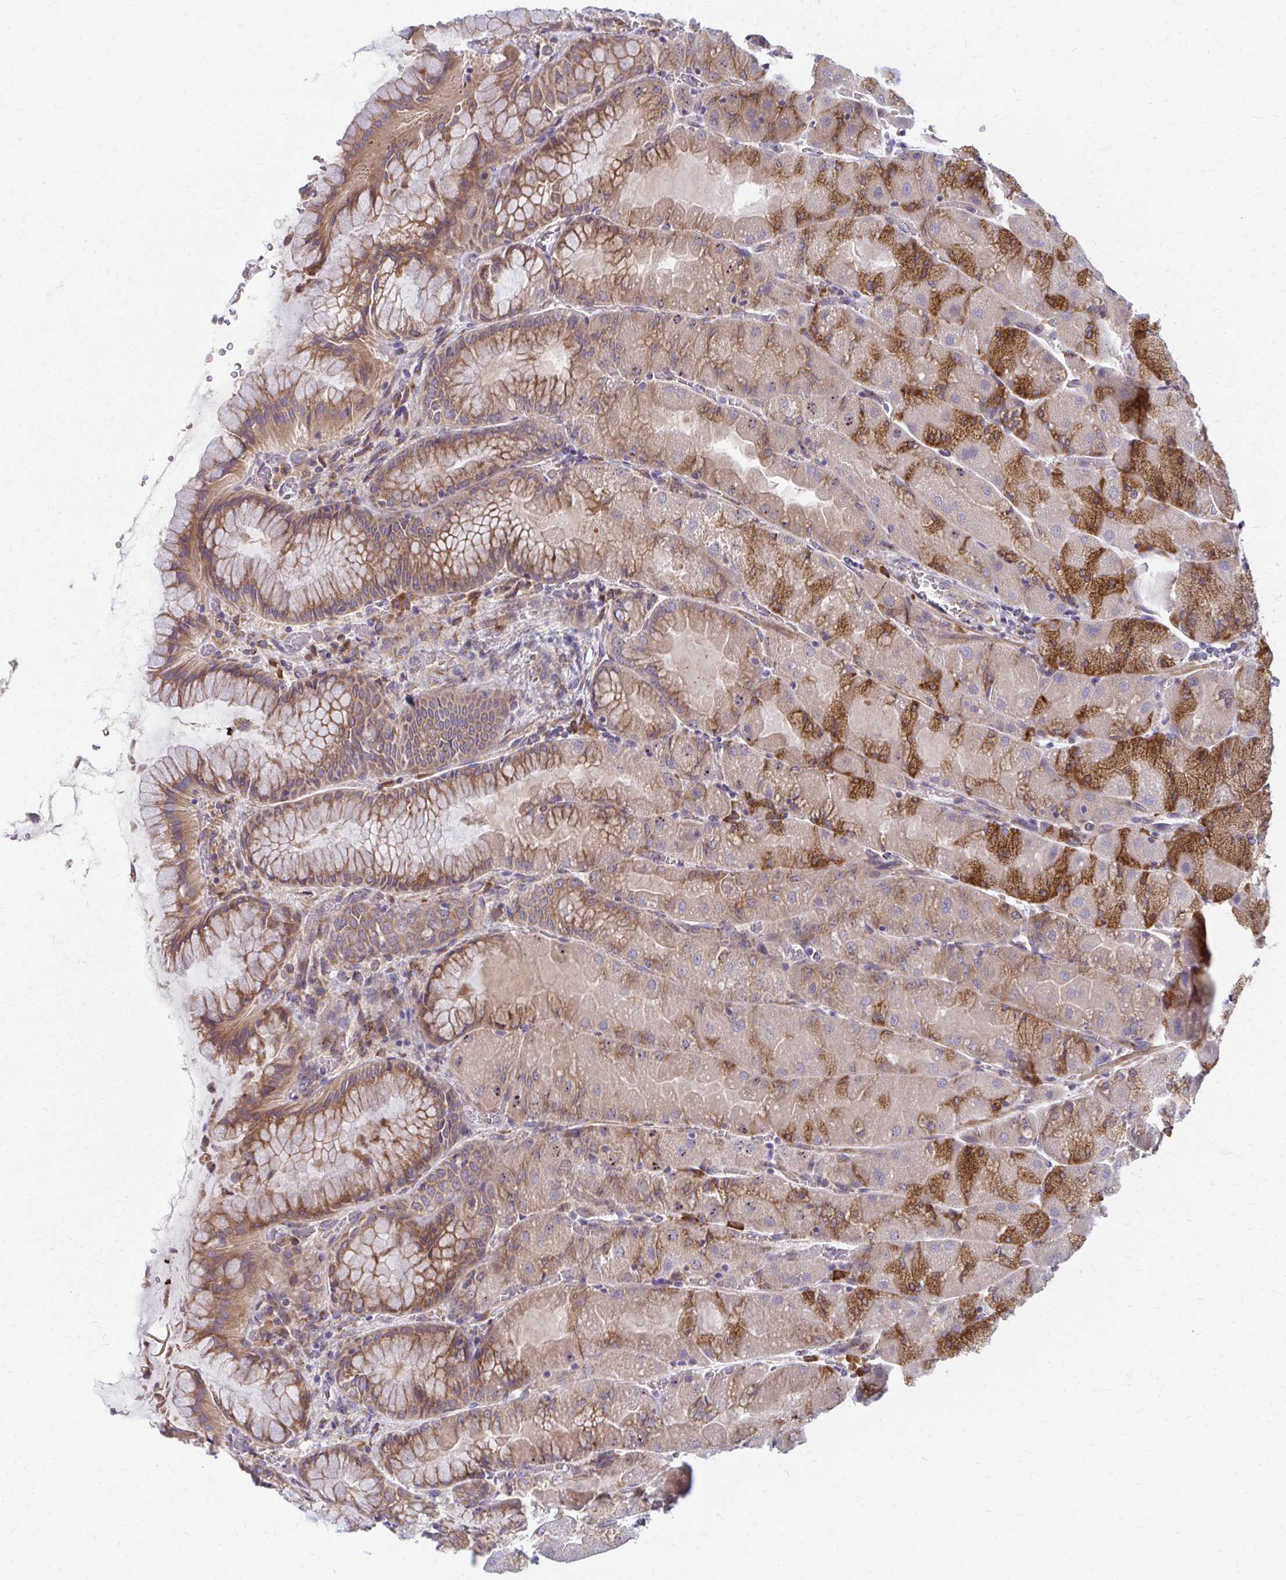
{"staining": {"intensity": "moderate", "quantity": ">75%", "location": "cytoplasmic/membranous"}, "tissue": "stomach", "cell_type": "Glandular cells", "image_type": "normal", "snomed": [{"axis": "morphology", "description": "Normal tissue, NOS"}, {"axis": "topography", "description": "Stomach"}], "caption": "Protein expression analysis of unremarkable stomach demonstrates moderate cytoplasmic/membranous positivity in approximately >75% of glandular cells.", "gene": "CEMP1", "patient": {"sex": "female", "age": 61}}